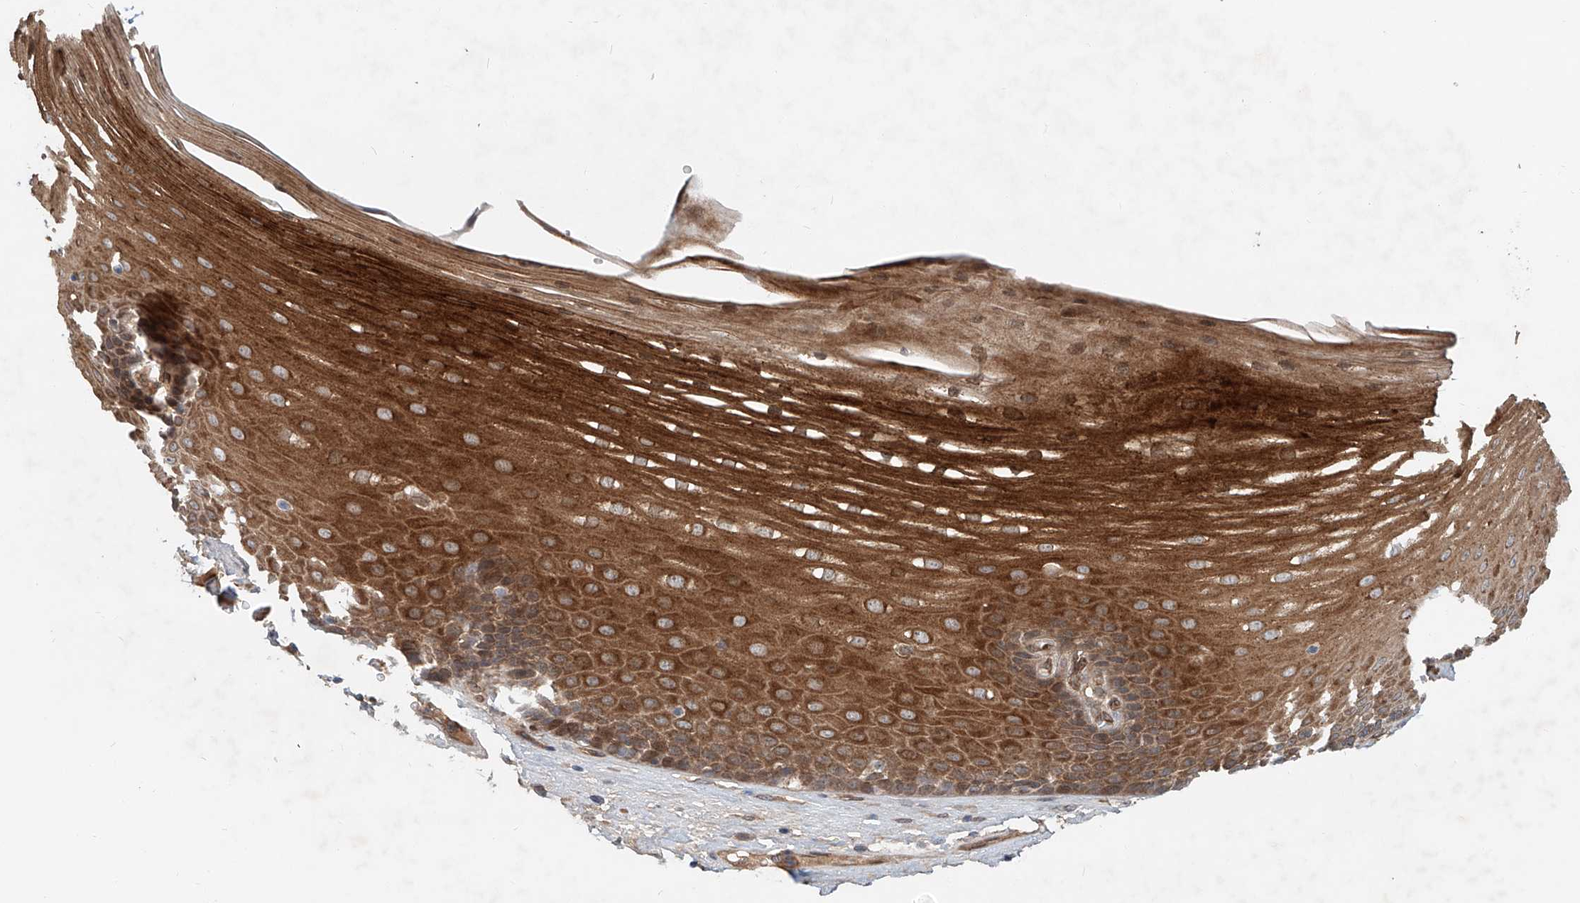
{"staining": {"intensity": "strong", "quantity": ">75%", "location": "cytoplasmic/membranous"}, "tissue": "esophagus", "cell_type": "Squamous epithelial cells", "image_type": "normal", "snomed": [{"axis": "morphology", "description": "Normal tissue, NOS"}, {"axis": "topography", "description": "Esophagus"}], "caption": "Brown immunohistochemical staining in unremarkable esophagus reveals strong cytoplasmic/membranous positivity in about >75% of squamous epithelial cells. (Brightfield microscopy of DAB IHC at high magnification).", "gene": "SASH1", "patient": {"sex": "male", "age": 62}}